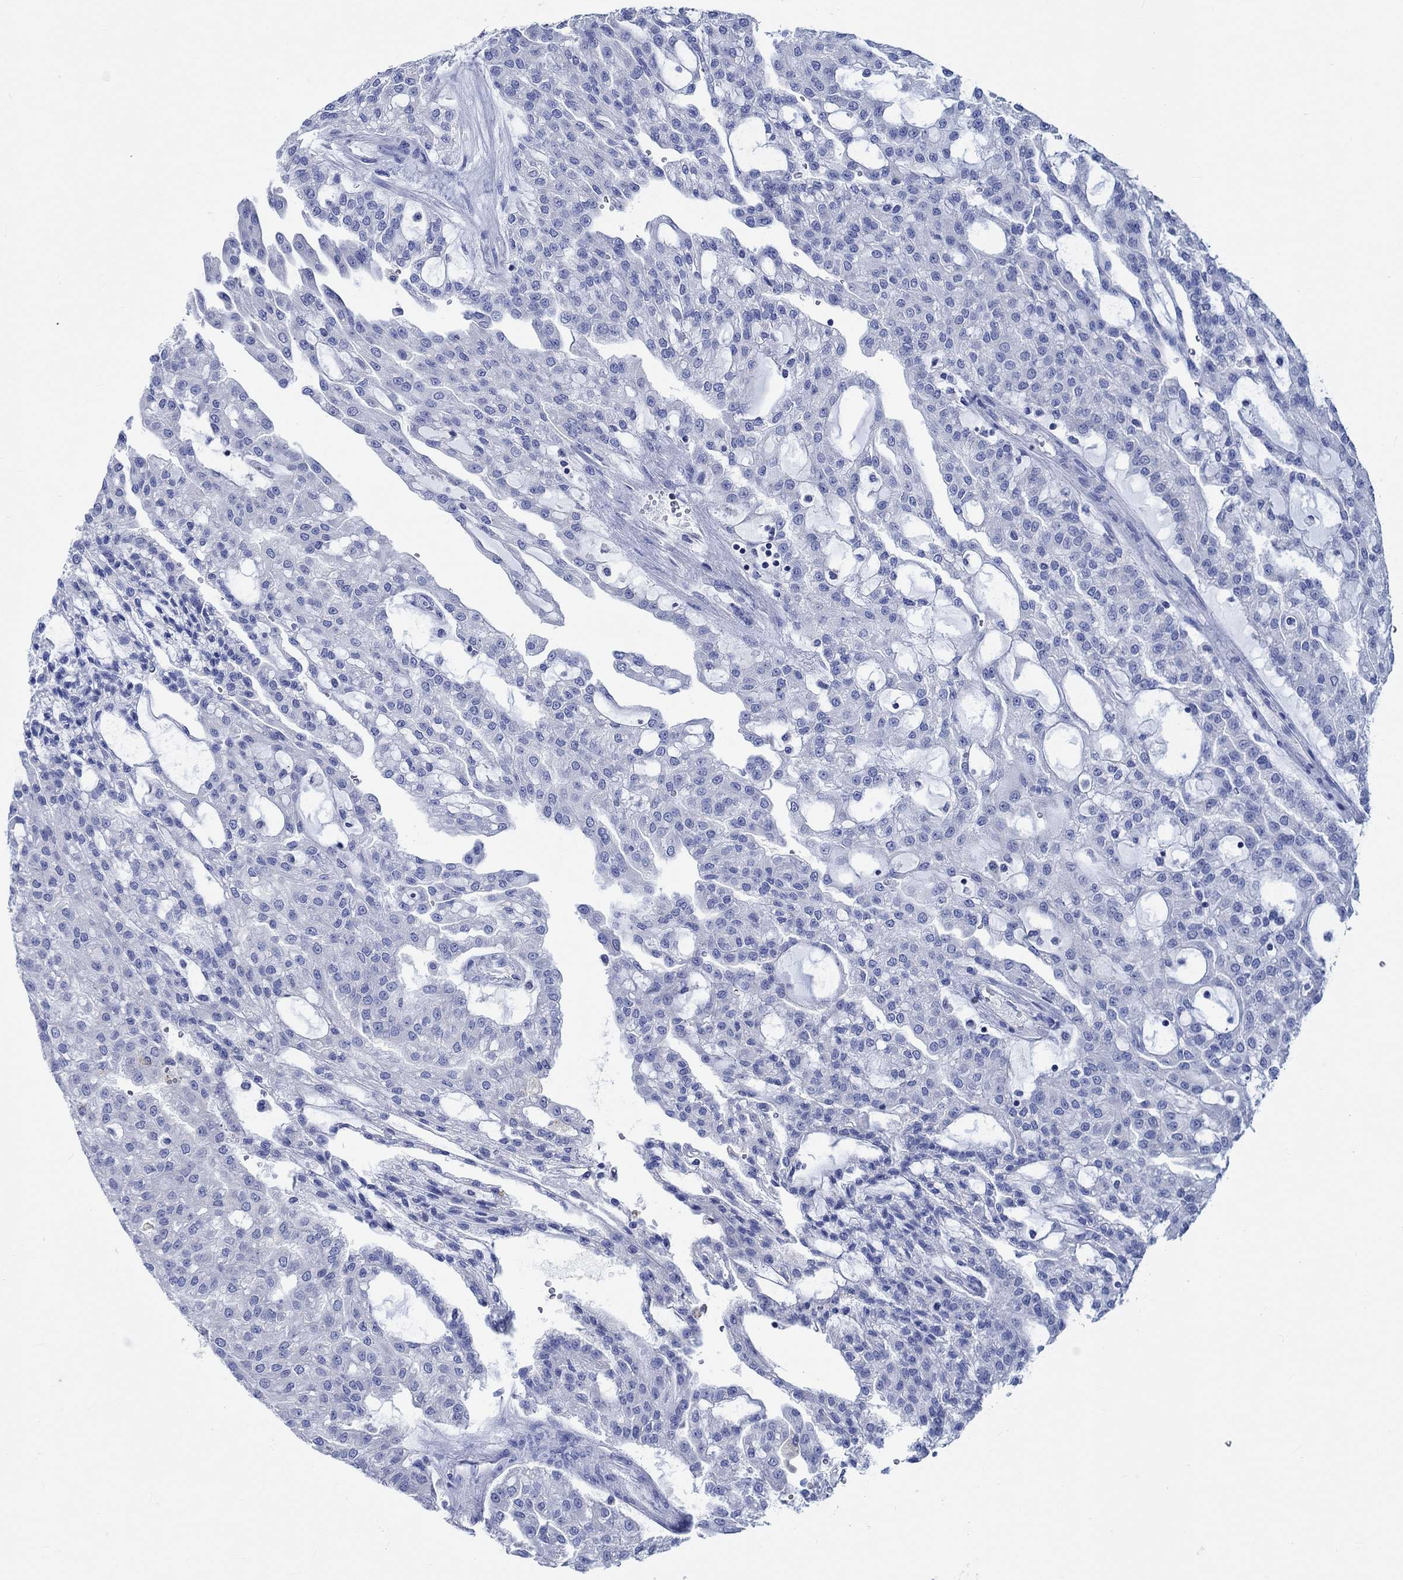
{"staining": {"intensity": "negative", "quantity": "none", "location": "none"}, "tissue": "renal cancer", "cell_type": "Tumor cells", "image_type": "cancer", "snomed": [{"axis": "morphology", "description": "Adenocarcinoma, NOS"}, {"axis": "topography", "description": "Kidney"}], "caption": "High power microscopy image of an immunohistochemistry micrograph of adenocarcinoma (renal), revealing no significant staining in tumor cells.", "gene": "PTPRN2", "patient": {"sex": "male", "age": 63}}